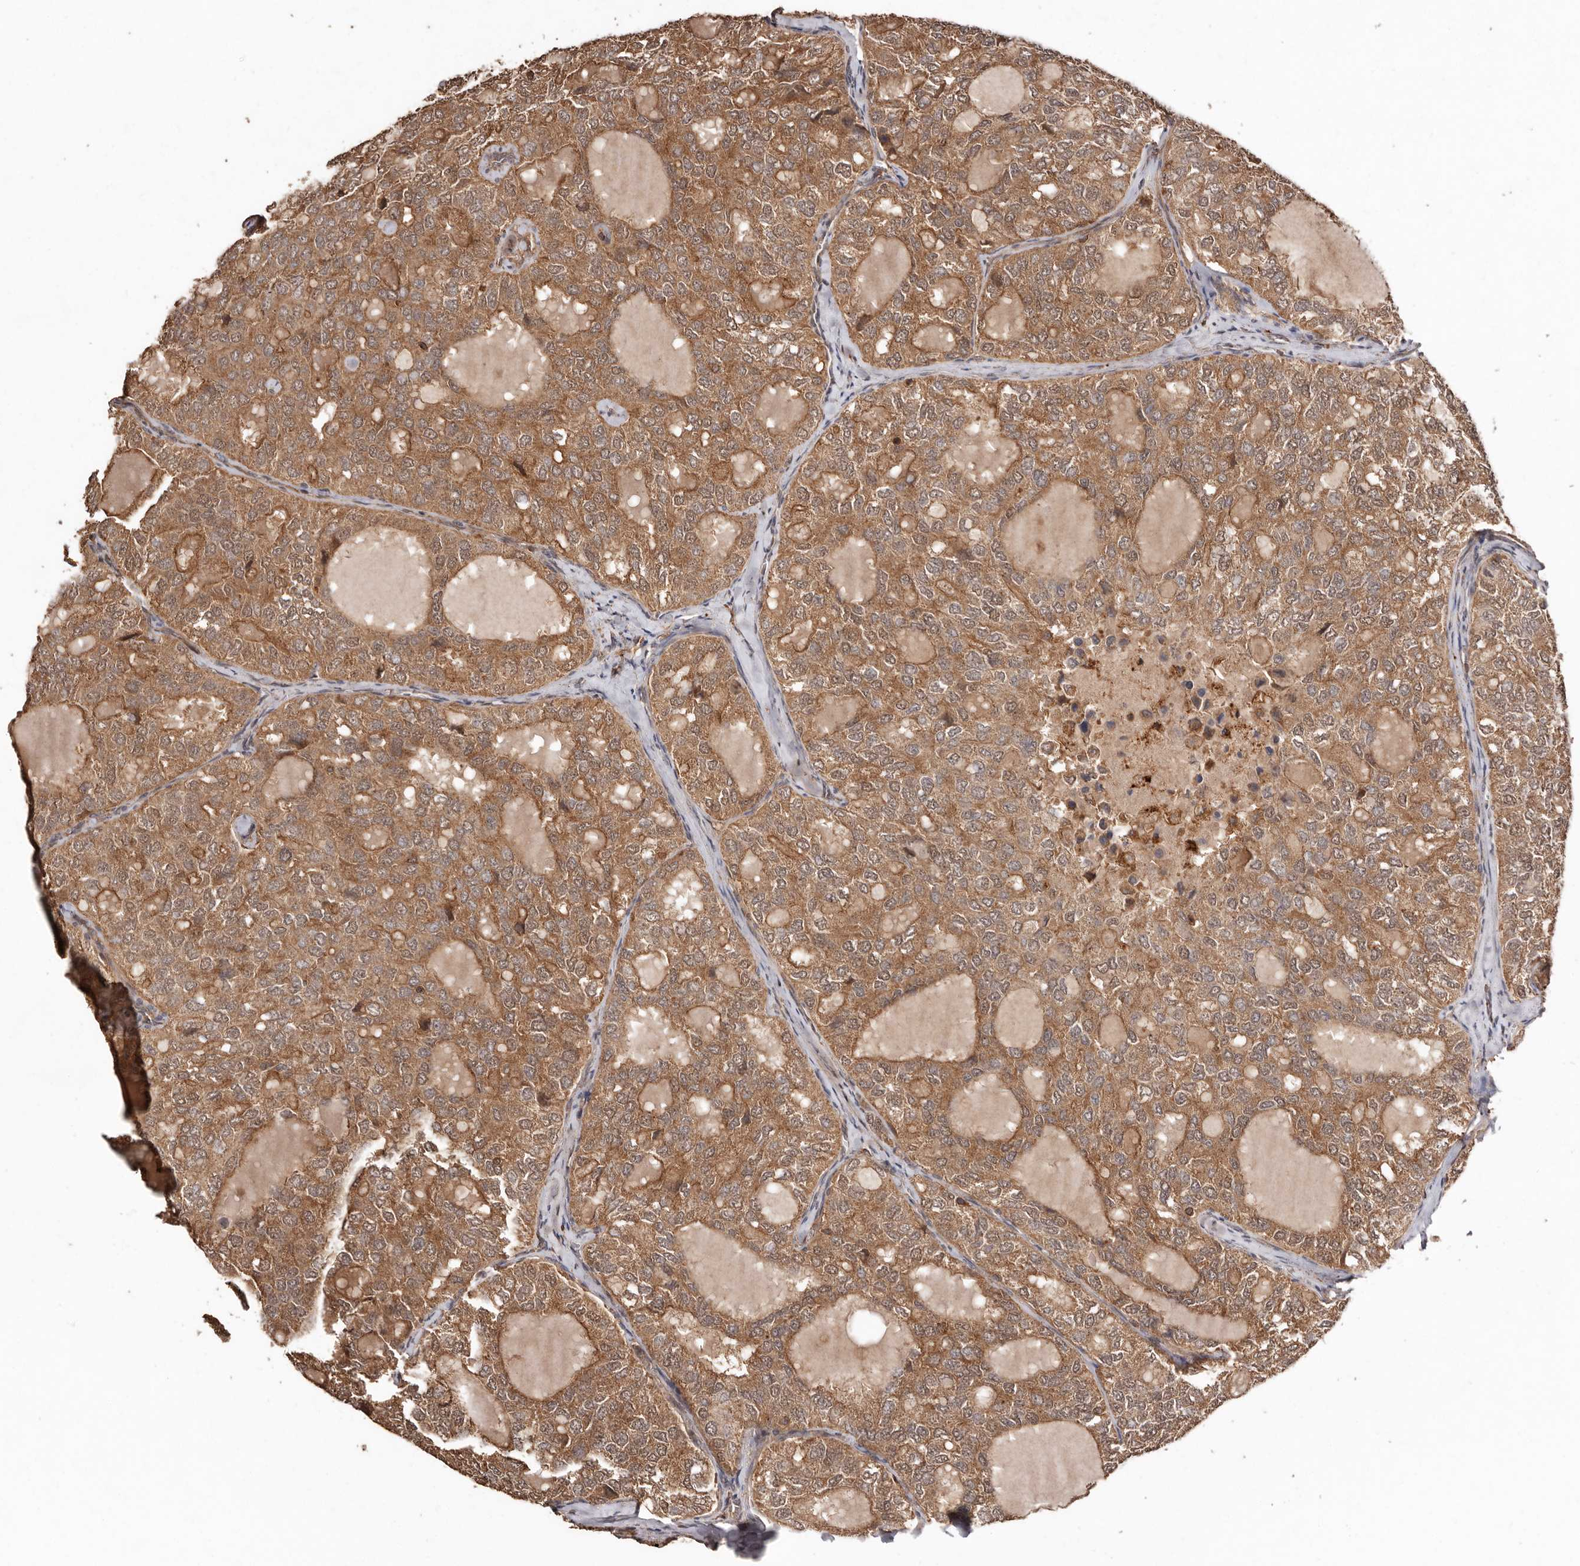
{"staining": {"intensity": "moderate", "quantity": ">75%", "location": "cytoplasmic/membranous"}, "tissue": "thyroid cancer", "cell_type": "Tumor cells", "image_type": "cancer", "snomed": [{"axis": "morphology", "description": "Follicular adenoma carcinoma, NOS"}, {"axis": "topography", "description": "Thyroid gland"}], "caption": "DAB (3,3'-diaminobenzidine) immunohistochemical staining of human follicular adenoma carcinoma (thyroid) reveals moderate cytoplasmic/membranous protein expression in about >75% of tumor cells.", "gene": "RWDD1", "patient": {"sex": "male", "age": 75}}